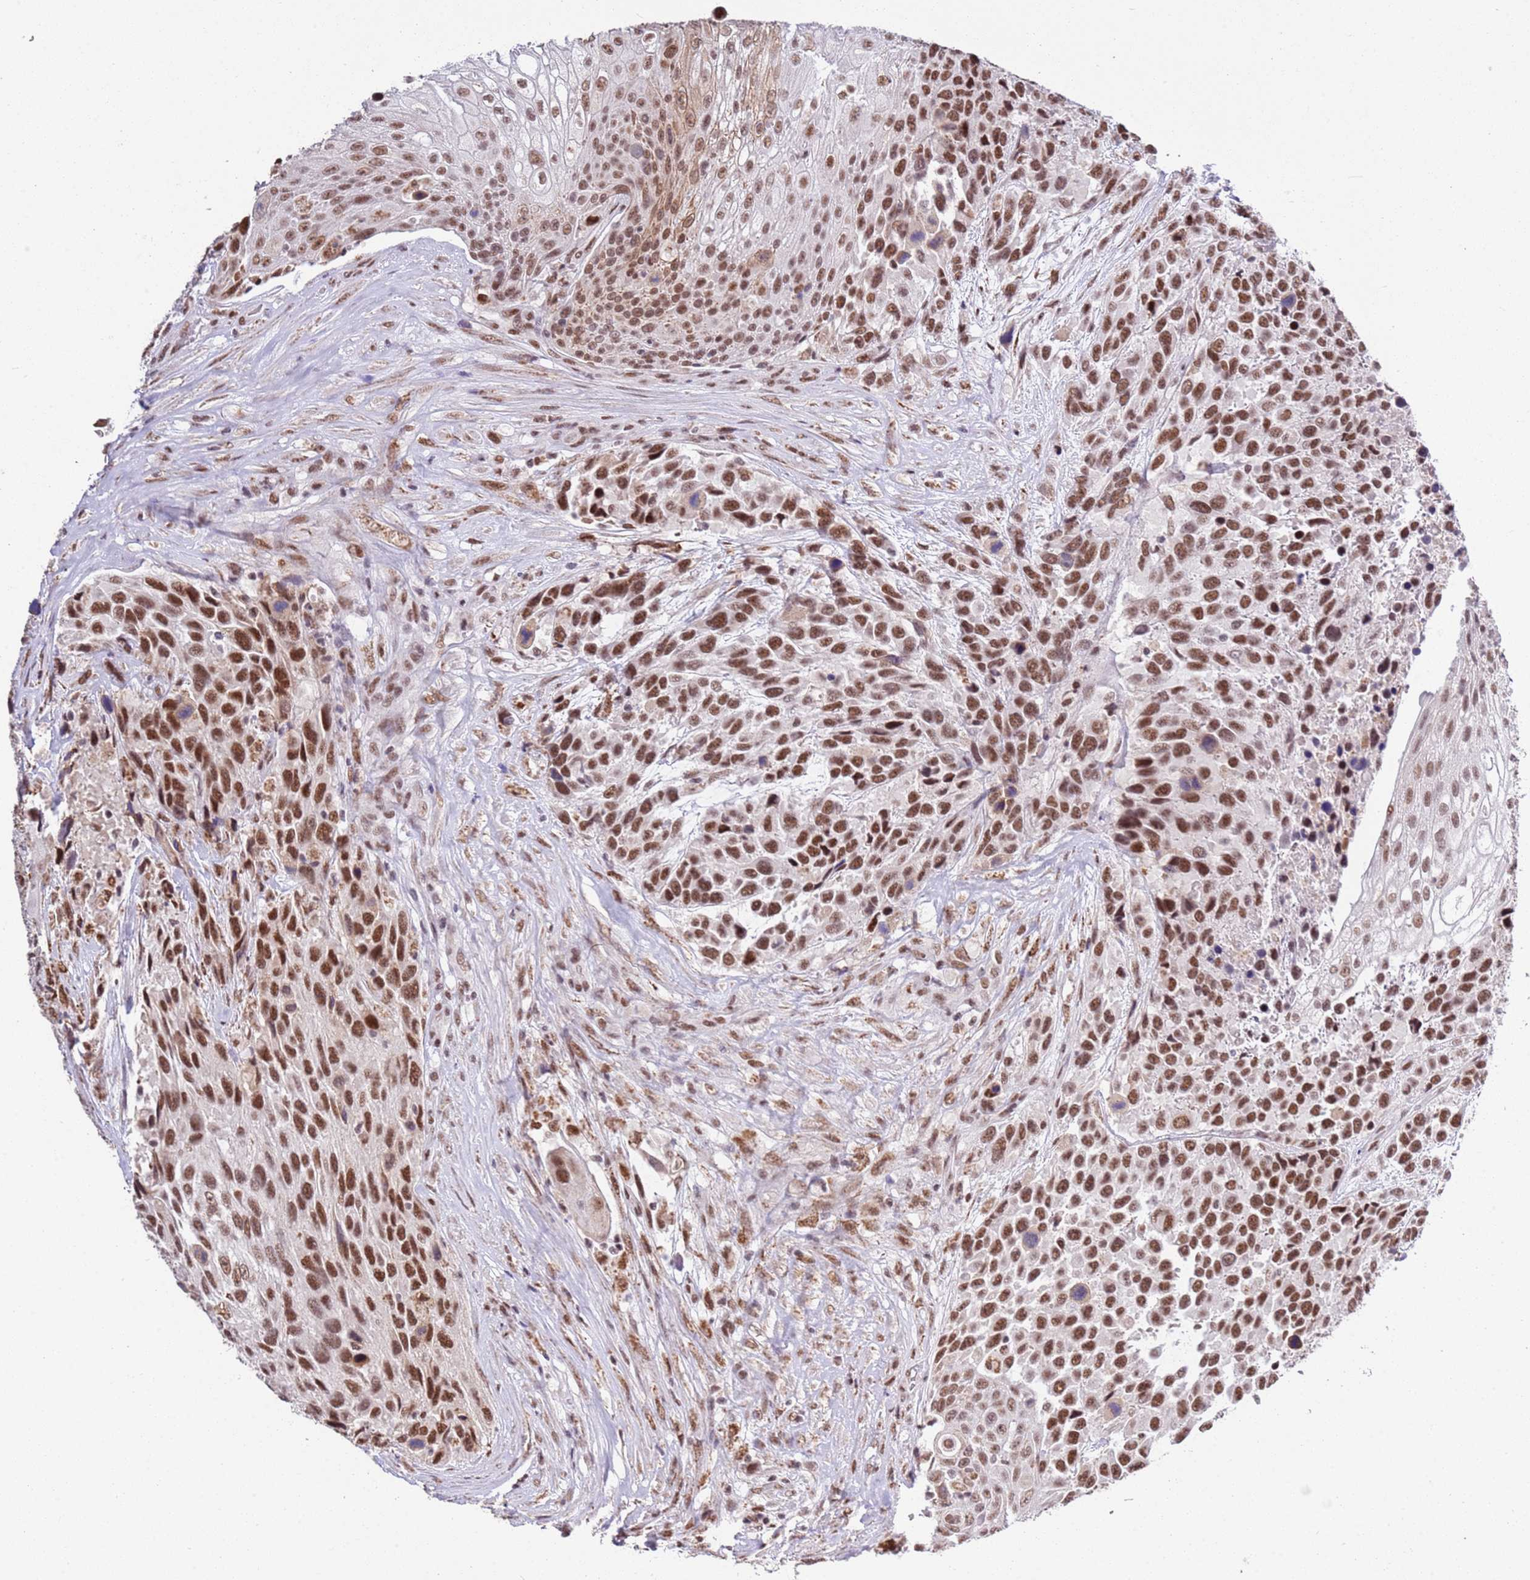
{"staining": {"intensity": "strong", "quantity": ">75%", "location": "nuclear"}, "tissue": "urothelial cancer", "cell_type": "Tumor cells", "image_type": "cancer", "snomed": [{"axis": "morphology", "description": "Urothelial carcinoma, High grade"}, {"axis": "topography", "description": "Urinary bladder"}], "caption": "Immunohistochemistry (IHC) (DAB (3,3'-diaminobenzidine)) staining of human high-grade urothelial carcinoma exhibits strong nuclear protein expression in approximately >75% of tumor cells. The protein of interest is shown in brown color, while the nuclei are stained blue.", "gene": "AKAP8L", "patient": {"sex": "female", "age": 70}}